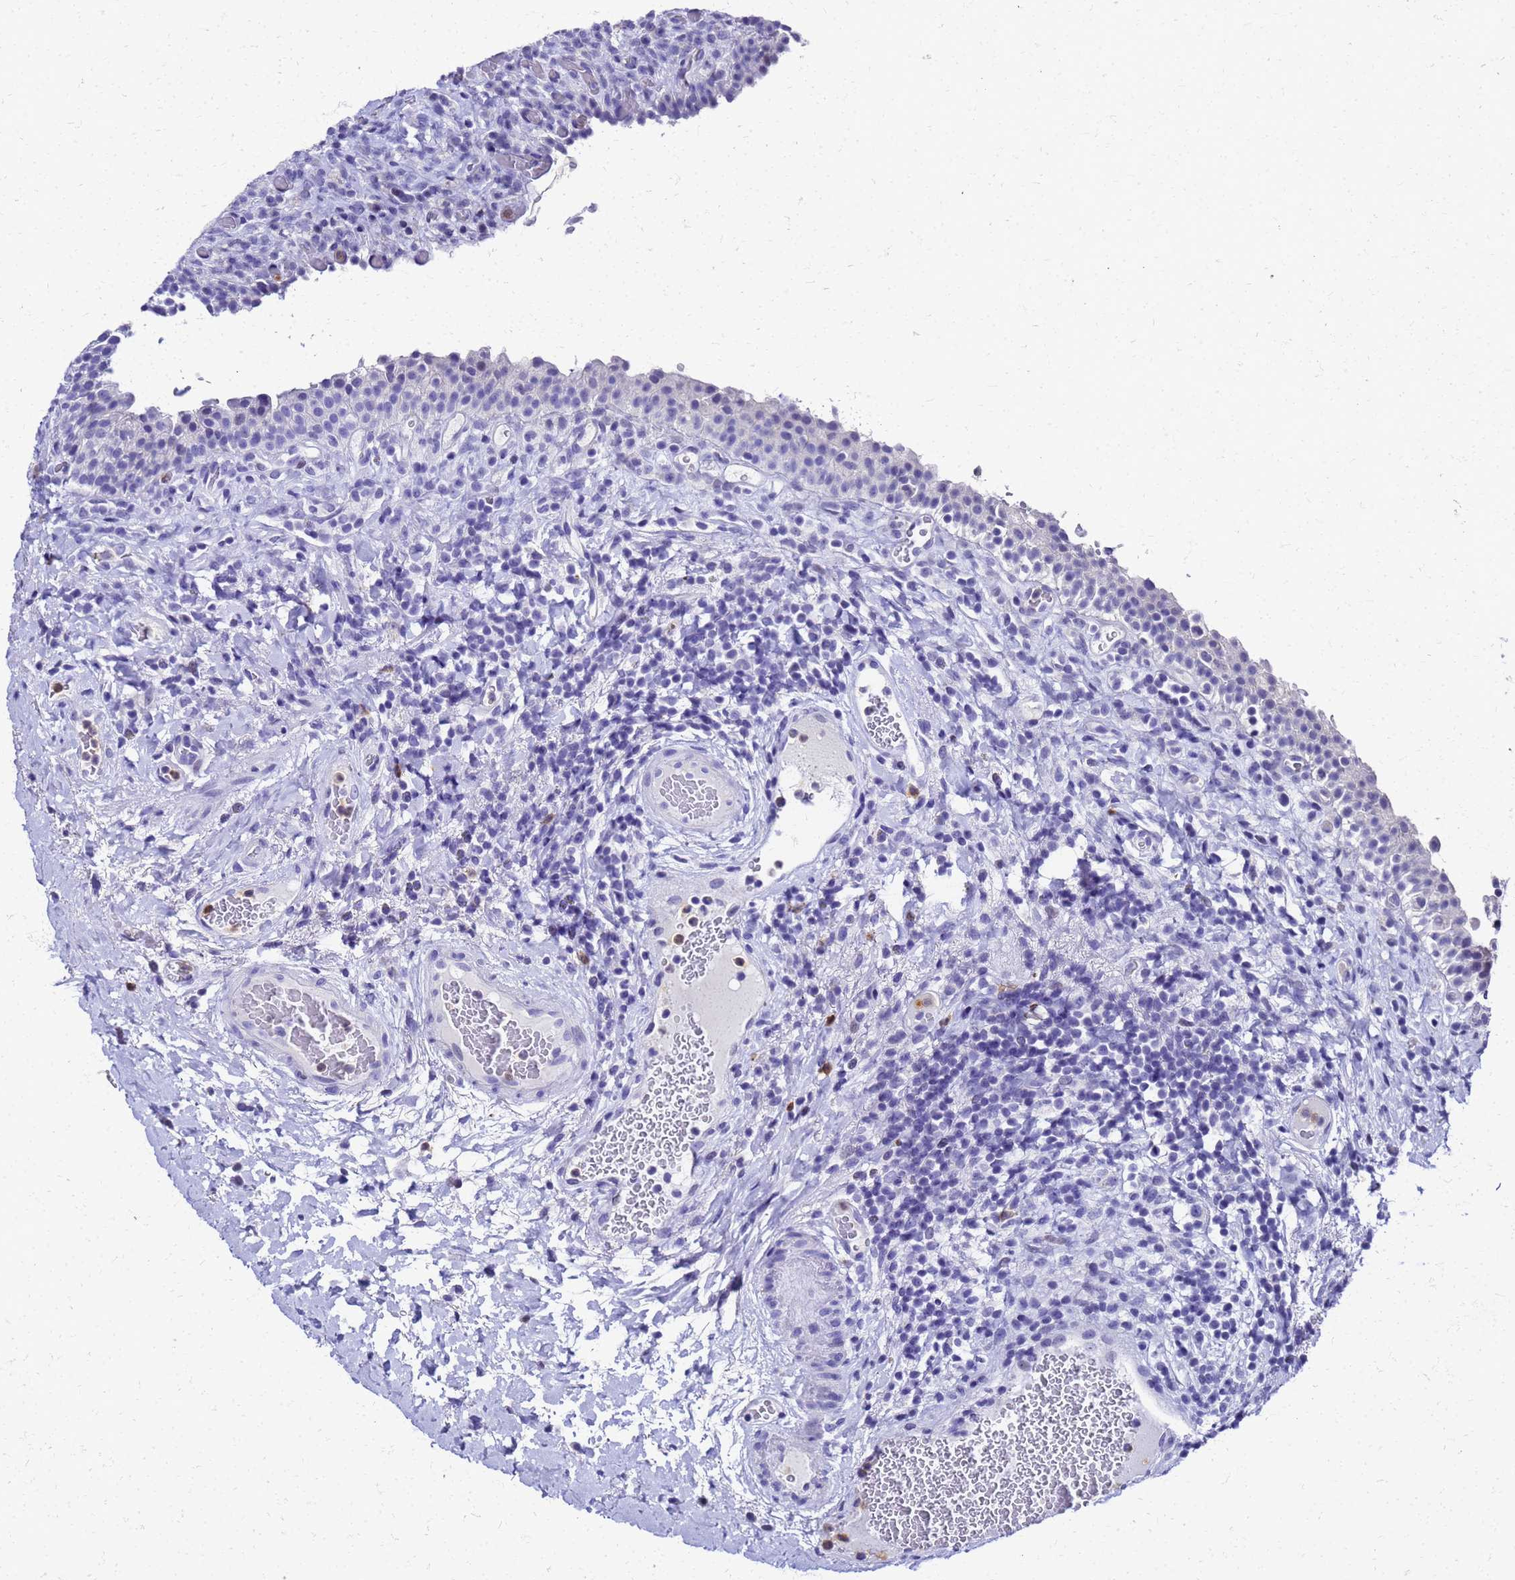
{"staining": {"intensity": "negative", "quantity": "none", "location": "none"}, "tissue": "urinary bladder", "cell_type": "Urothelial cells", "image_type": "normal", "snomed": [{"axis": "morphology", "description": "Normal tissue, NOS"}, {"axis": "morphology", "description": "Inflammation, NOS"}, {"axis": "topography", "description": "Urinary bladder"}], "caption": "This histopathology image is of normal urinary bladder stained with immunohistochemistry (IHC) to label a protein in brown with the nuclei are counter-stained blue. There is no staining in urothelial cells. Brightfield microscopy of immunohistochemistry (IHC) stained with DAB (brown) and hematoxylin (blue), captured at high magnification.", "gene": "SMIM21", "patient": {"sex": "male", "age": 64}}